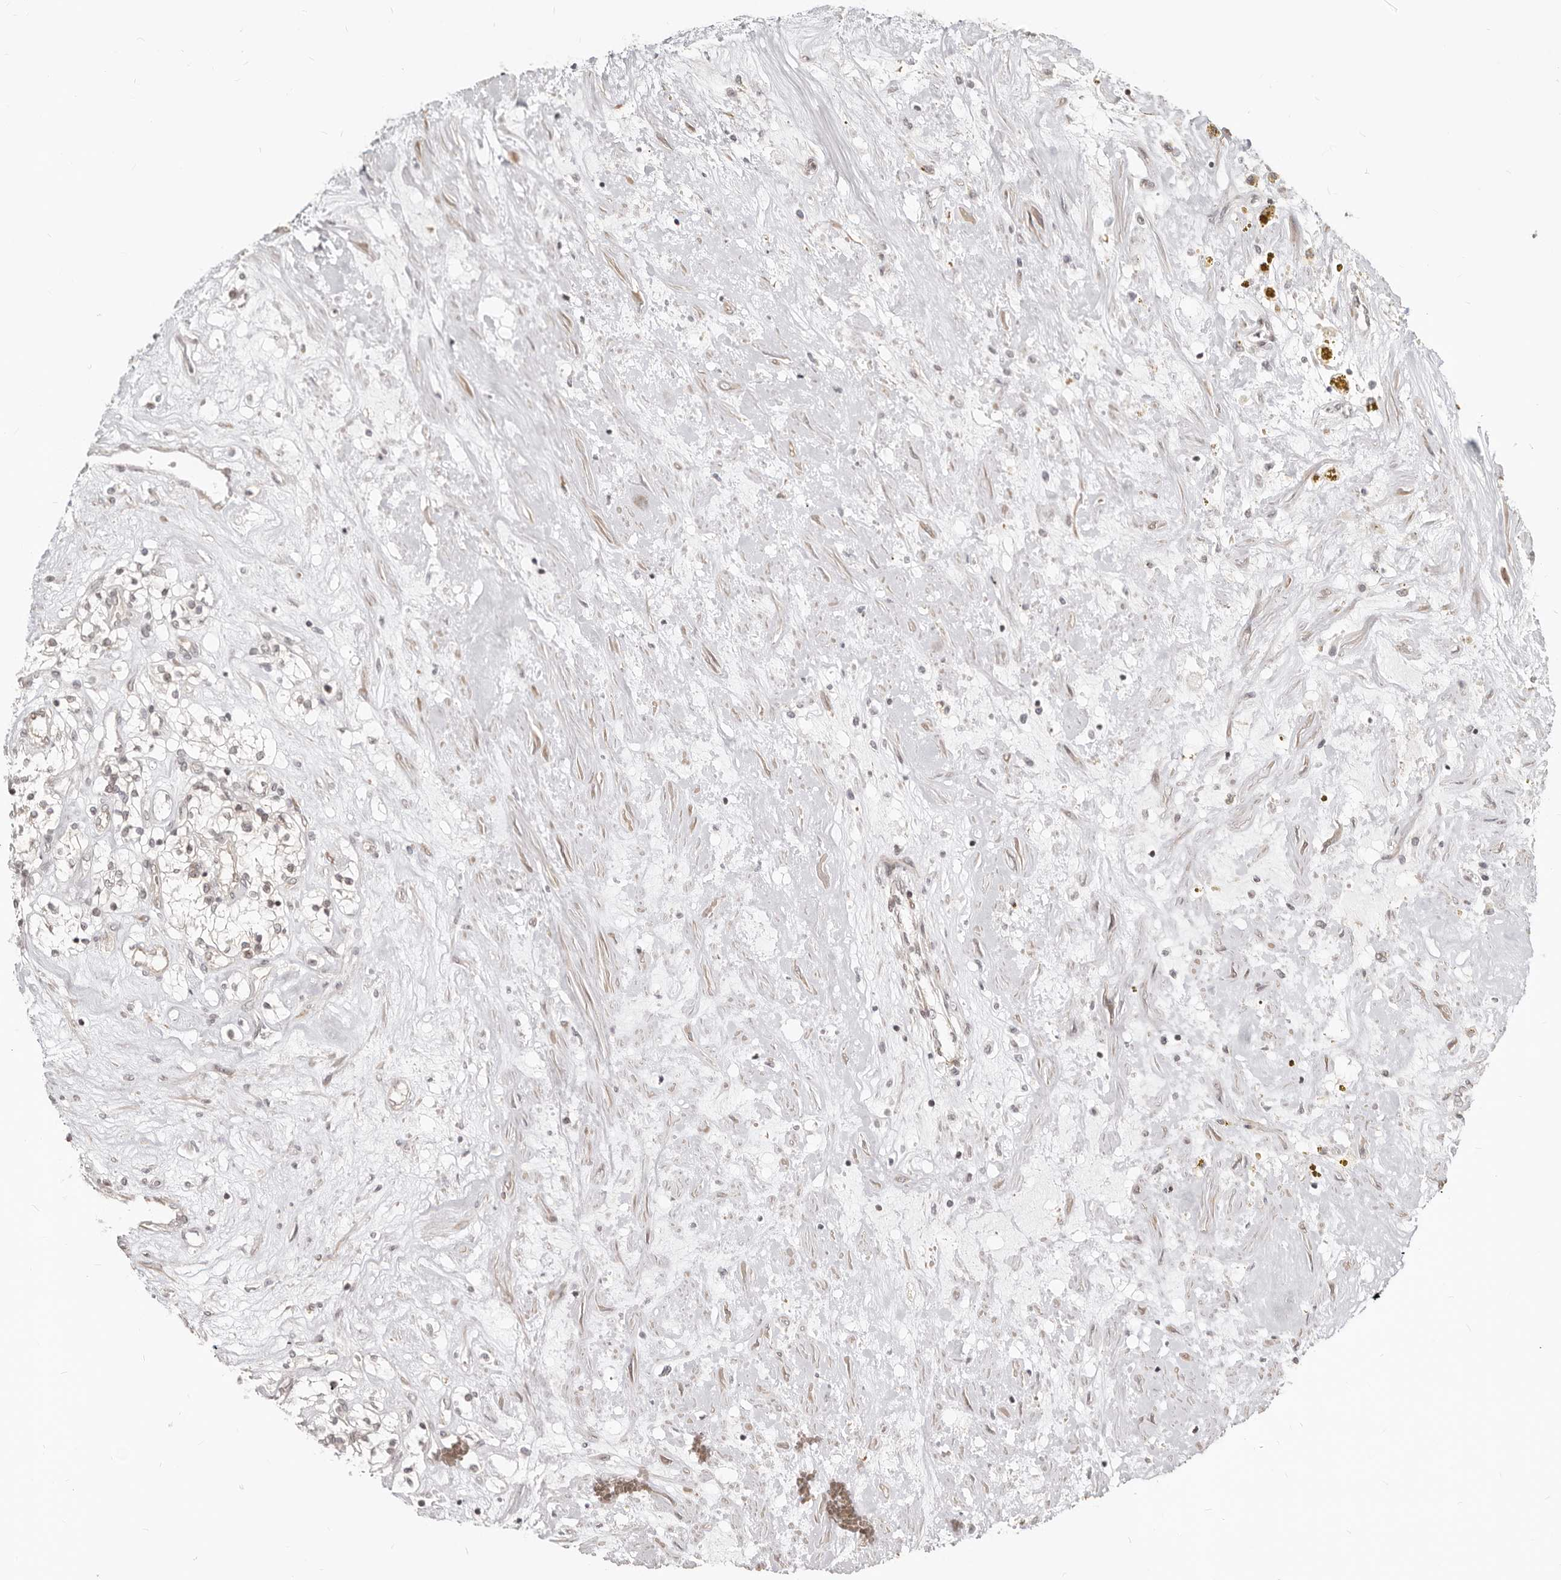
{"staining": {"intensity": "negative", "quantity": "none", "location": "none"}, "tissue": "renal cancer", "cell_type": "Tumor cells", "image_type": "cancer", "snomed": [{"axis": "morphology", "description": "Normal tissue, NOS"}, {"axis": "morphology", "description": "Adenocarcinoma, NOS"}, {"axis": "topography", "description": "Kidney"}], "caption": "The immunohistochemistry (IHC) micrograph has no significant positivity in tumor cells of adenocarcinoma (renal) tissue.", "gene": "NUP153", "patient": {"sex": "male", "age": 68}}